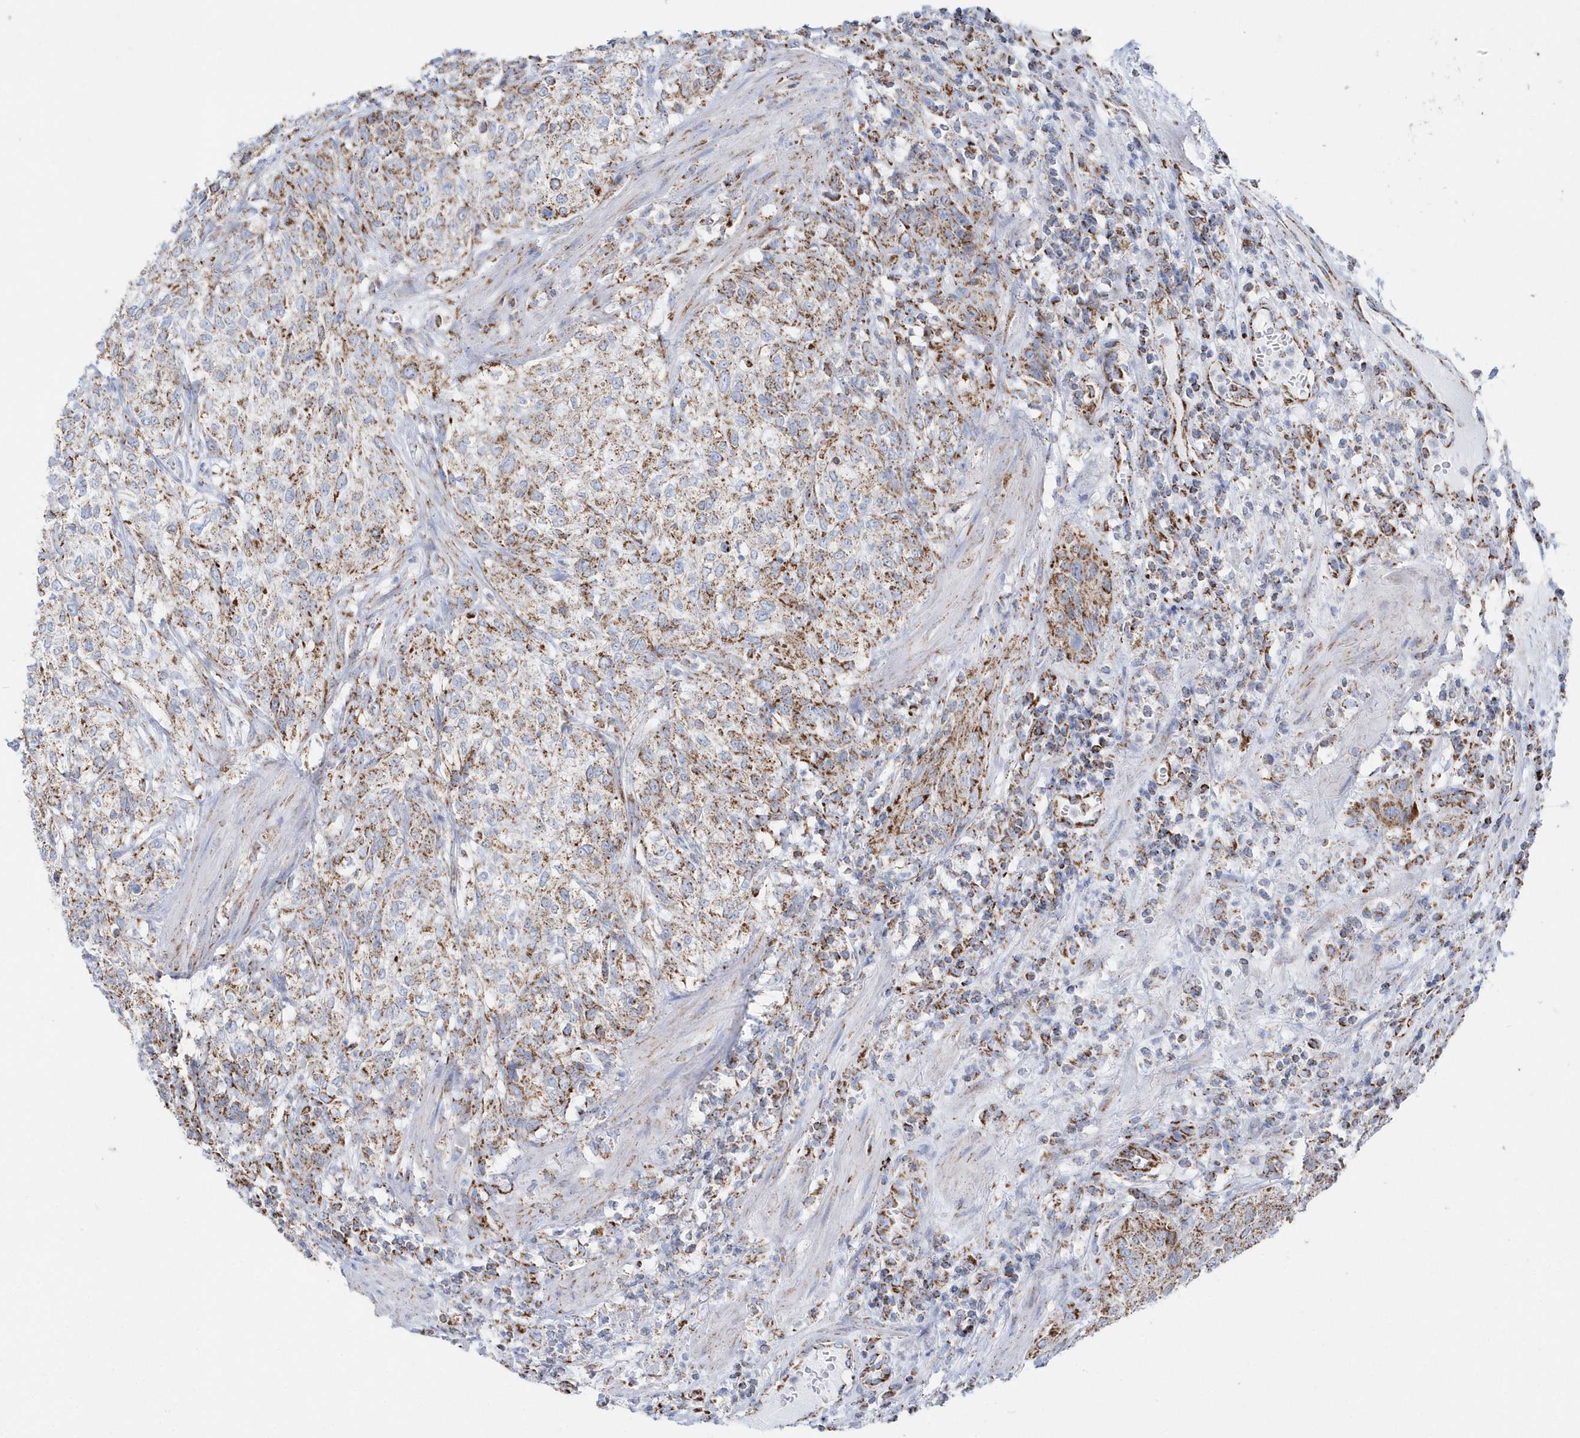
{"staining": {"intensity": "moderate", "quantity": ">75%", "location": "cytoplasmic/membranous"}, "tissue": "urothelial cancer", "cell_type": "Tumor cells", "image_type": "cancer", "snomed": [{"axis": "morphology", "description": "Urothelial carcinoma, High grade"}, {"axis": "topography", "description": "Urinary bladder"}], "caption": "The image demonstrates staining of urothelial cancer, revealing moderate cytoplasmic/membranous protein expression (brown color) within tumor cells.", "gene": "TMCO6", "patient": {"sex": "male", "age": 35}}